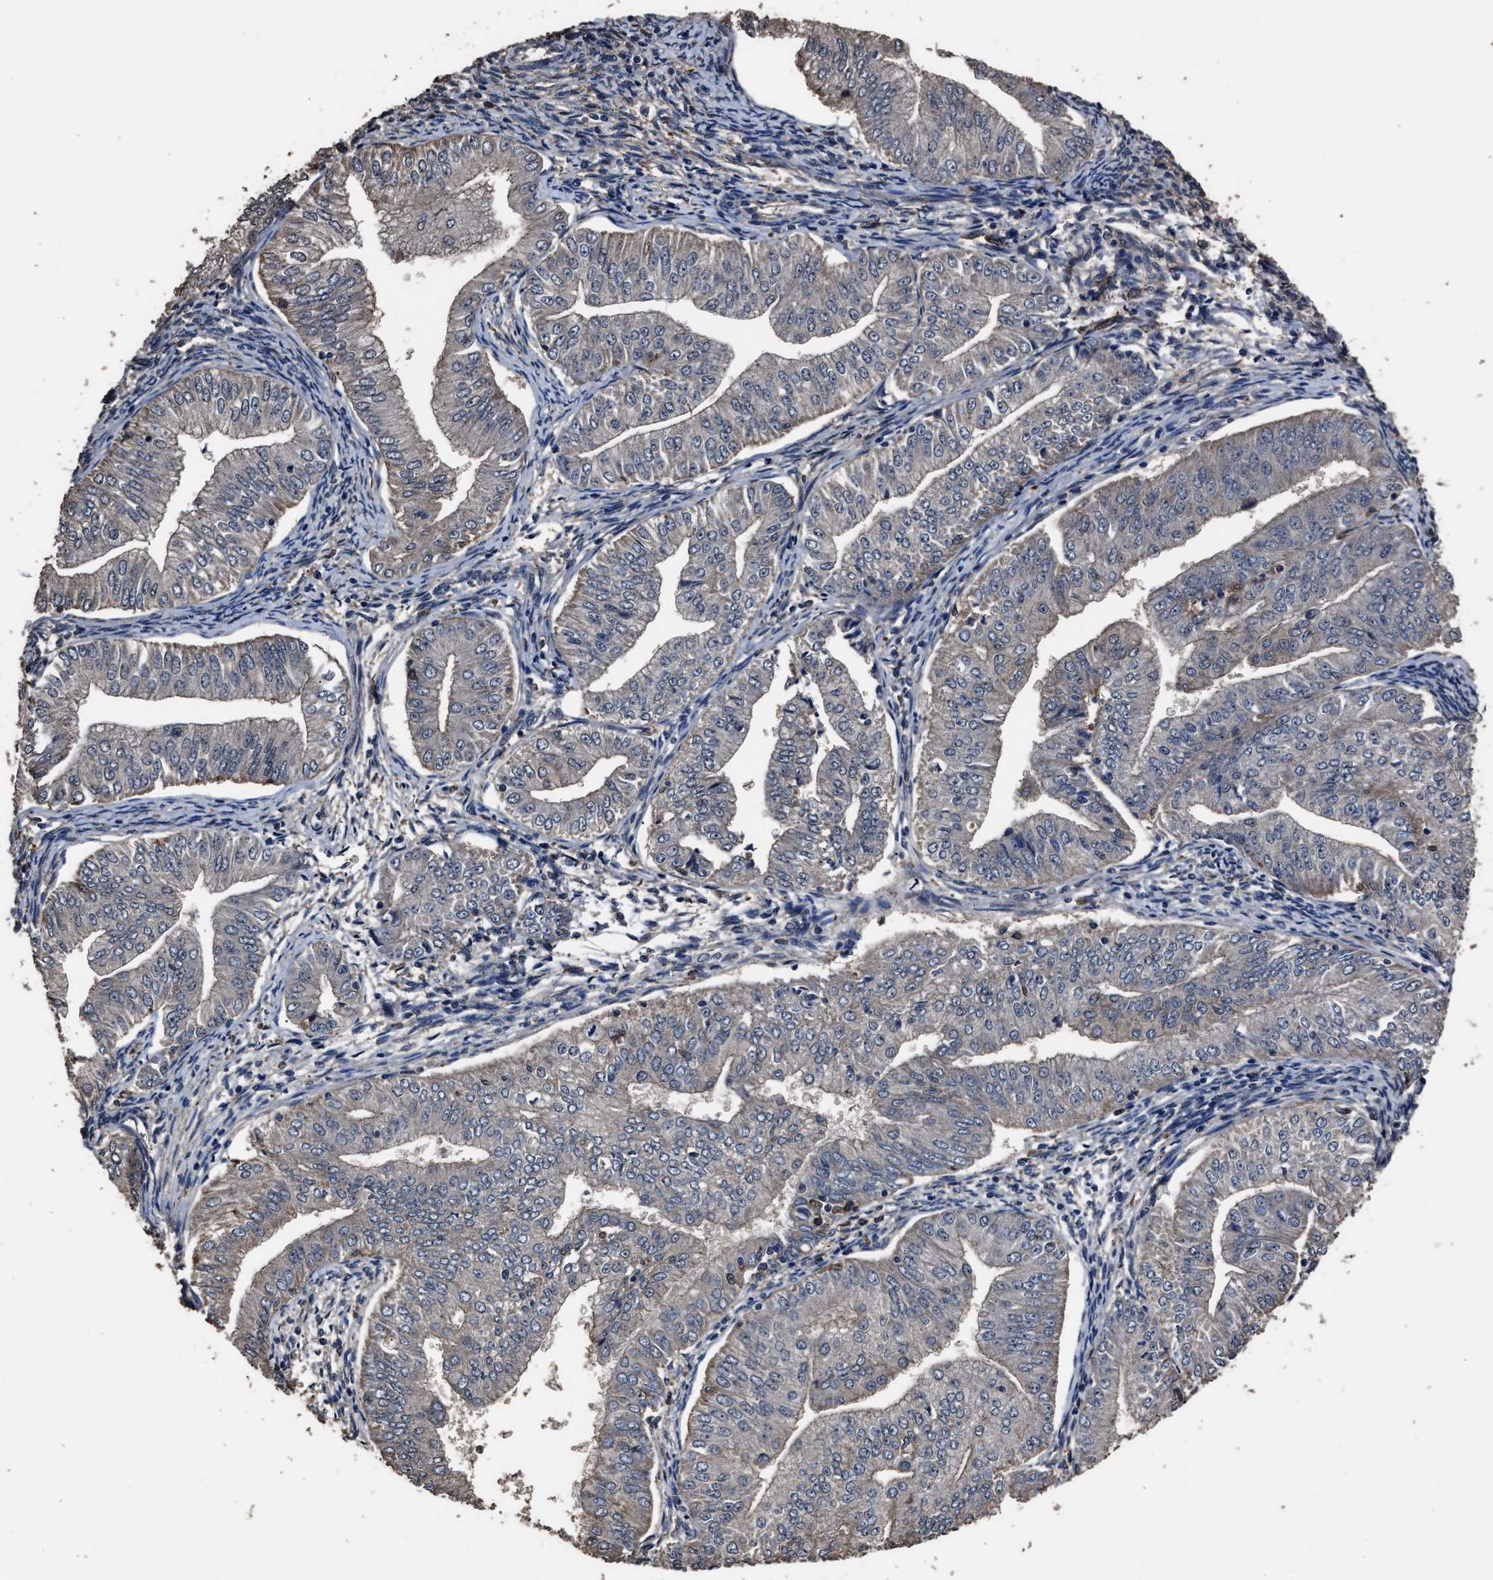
{"staining": {"intensity": "negative", "quantity": "none", "location": "none"}, "tissue": "endometrial cancer", "cell_type": "Tumor cells", "image_type": "cancer", "snomed": [{"axis": "morphology", "description": "Normal tissue, NOS"}, {"axis": "morphology", "description": "Adenocarcinoma, NOS"}, {"axis": "topography", "description": "Endometrium"}], "caption": "An immunohistochemistry image of endometrial adenocarcinoma is shown. There is no staining in tumor cells of endometrial adenocarcinoma.", "gene": "RSBN1L", "patient": {"sex": "female", "age": 53}}